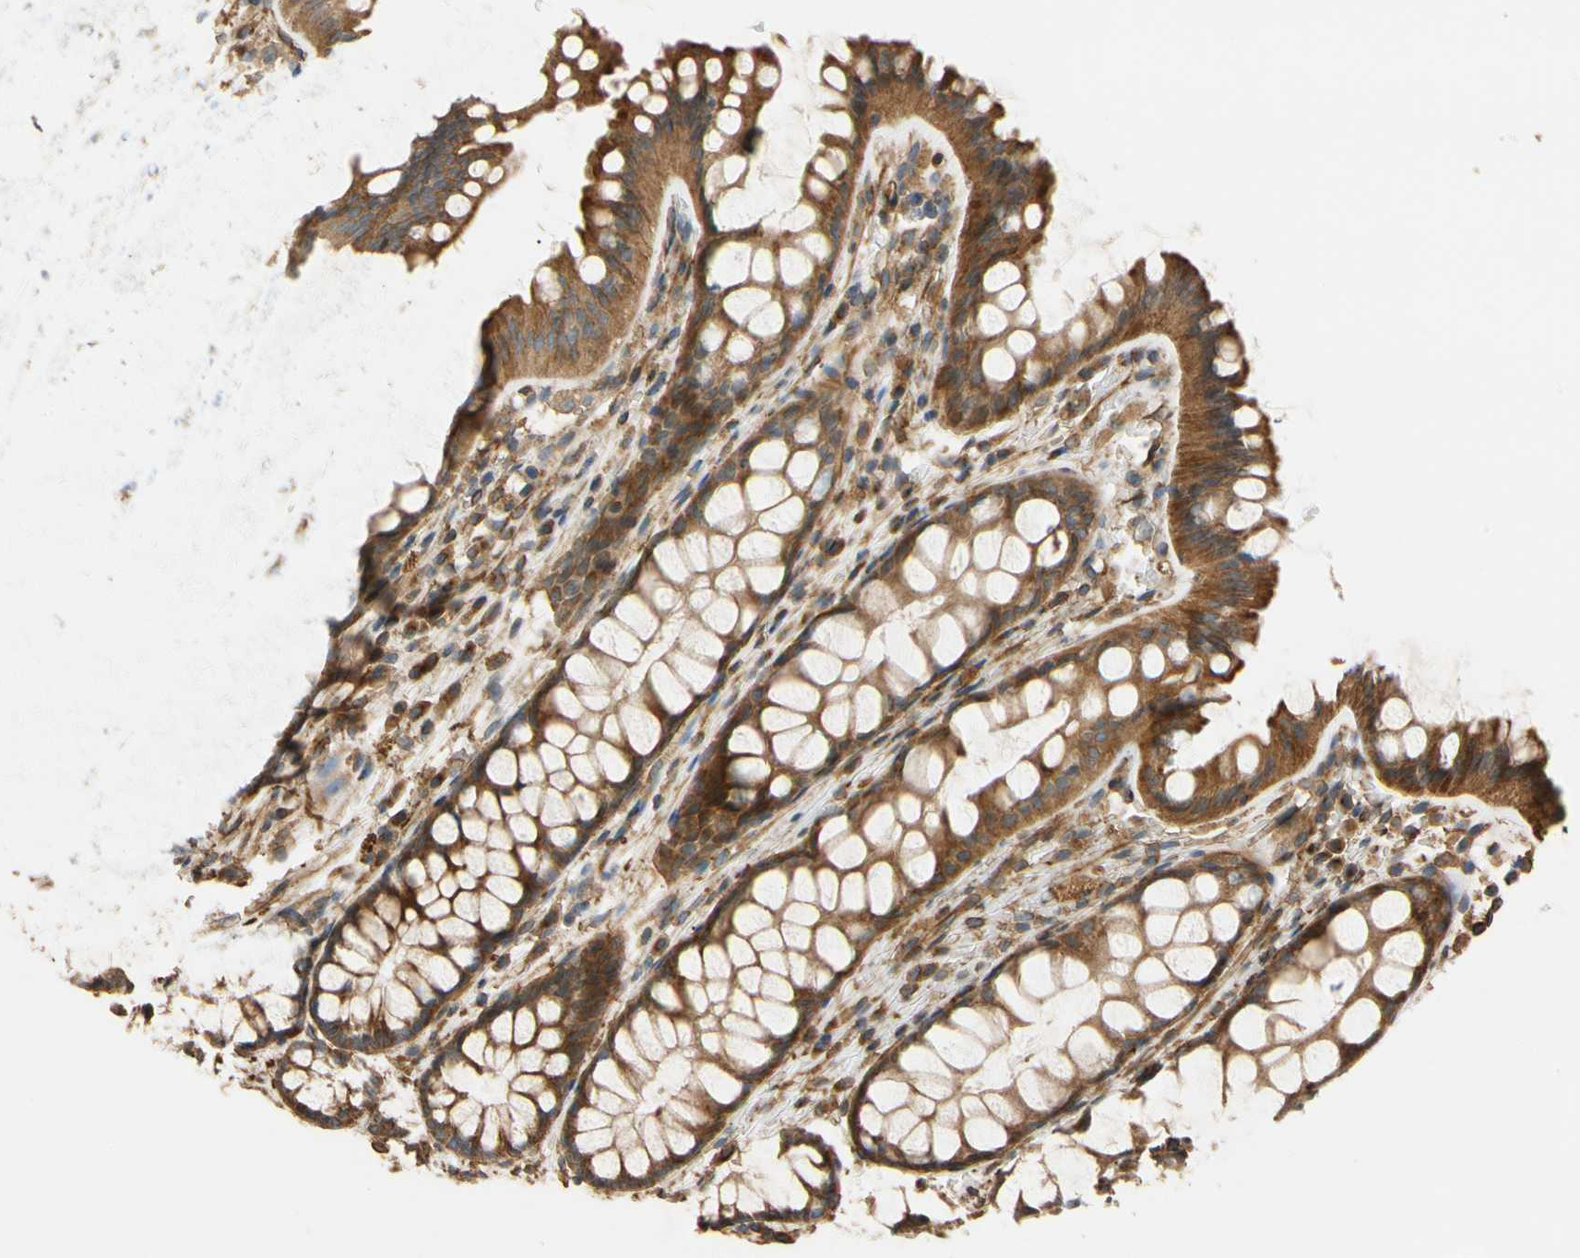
{"staining": {"intensity": "moderate", "quantity": ">75%", "location": "cytoplasmic/membranous"}, "tissue": "colon", "cell_type": "Endothelial cells", "image_type": "normal", "snomed": [{"axis": "morphology", "description": "Normal tissue, NOS"}, {"axis": "topography", "description": "Colon"}], "caption": "Immunohistochemistry (IHC) of benign colon shows medium levels of moderate cytoplasmic/membranous staining in approximately >75% of endothelial cells.", "gene": "MGRN1", "patient": {"sex": "female", "age": 55}}